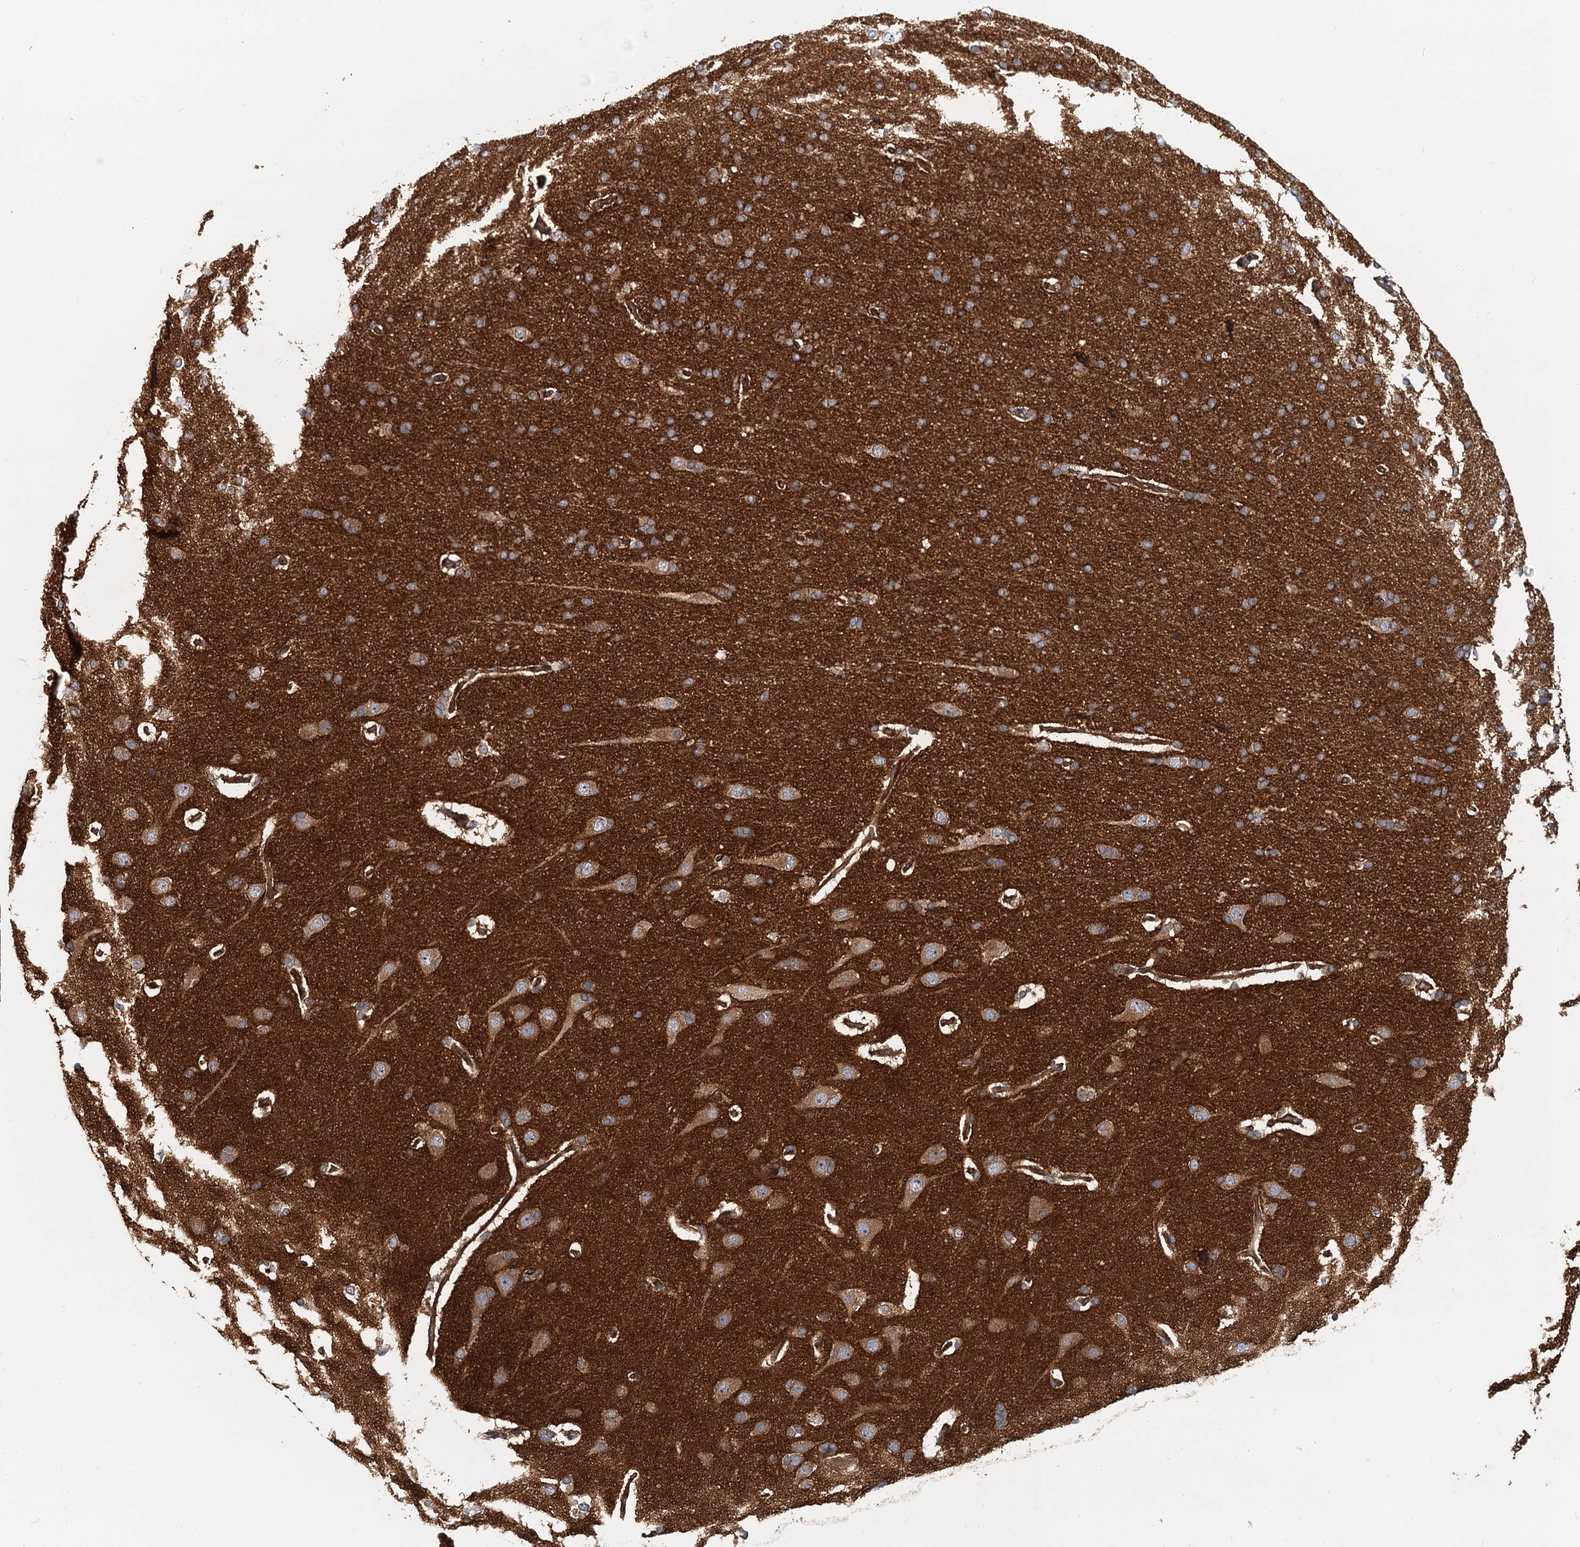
{"staining": {"intensity": "moderate", "quantity": ">75%", "location": "cytoplasmic/membranous"}, "tissue": "cerebral cortex", "cell_type": "Endothelial cells", "image_type": "normal", "snomed": [{"axis": "morphology", "description": "Normal tissue, NOS"}, {"axis": "topography", "description": "Cerebral cortex"}], "caption": "Normal cerebral cortex exhibits moderate cytoplasmic/membranous expression in approximately >75% of endothelial cells.", "gene": "NIPAL3", "patient": {"sex": "male", "age": 62}}